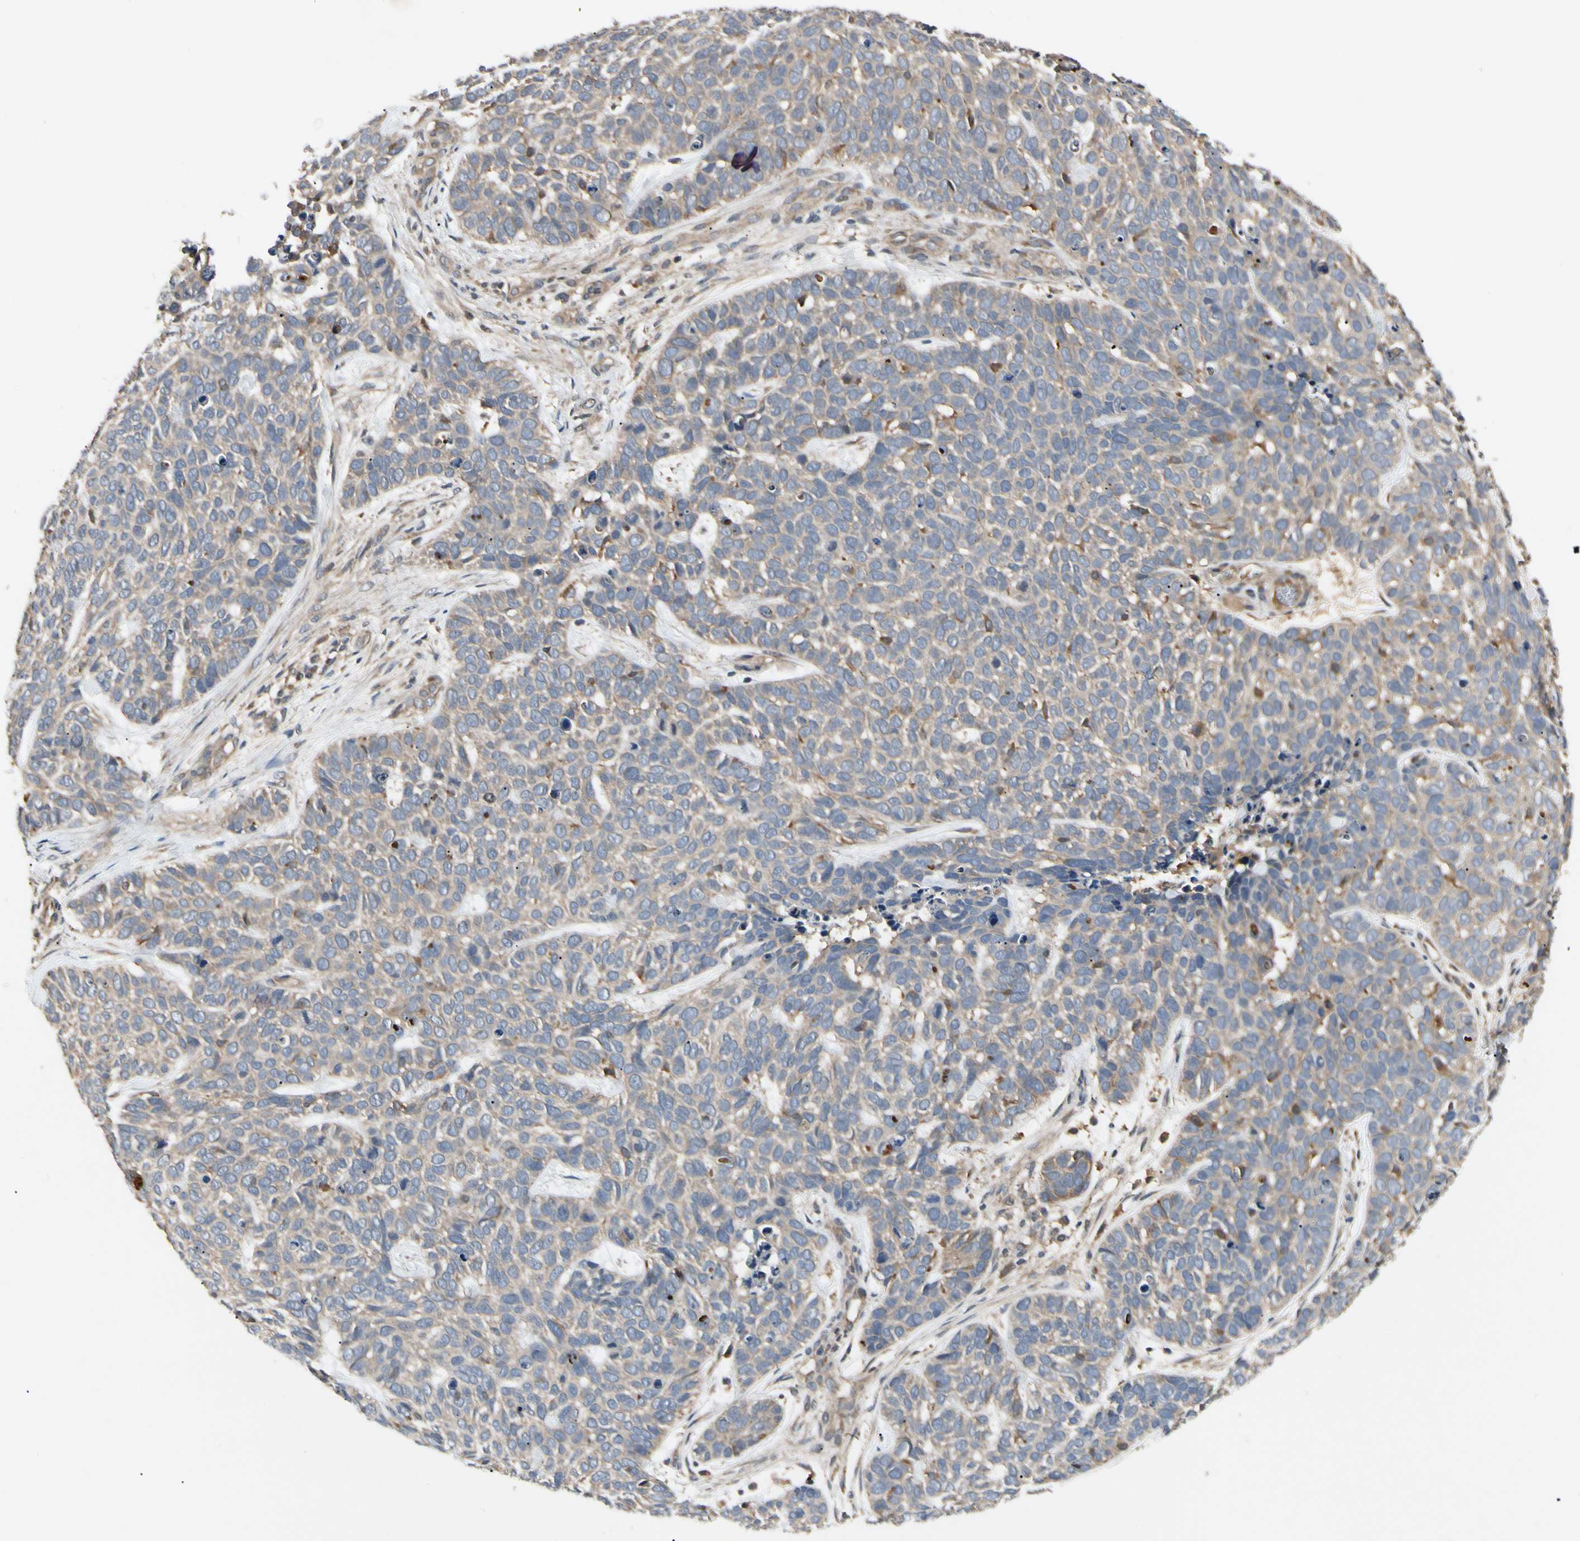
{"staining": {"intensity": "weak", "quantity": ">75%", "location": "cytoplasmic/membranous"}, "tissue": "skin cancer", "cell_type": "Tumor cells", "image_type": "cancer", "snomed": [{"axis": "morphology", "description": "Basal cell carcinoma"}, {"axis": "topography", "description": "Skin"}], "caption": "Skin cancer (basal cell carcinoma) stained with a brown dye reveals weak cytoplasmic/membranous positive staining in about >75% of tumor cells.", "gene": "RNF14", "patient": {"sex": "male", "age": 87}}